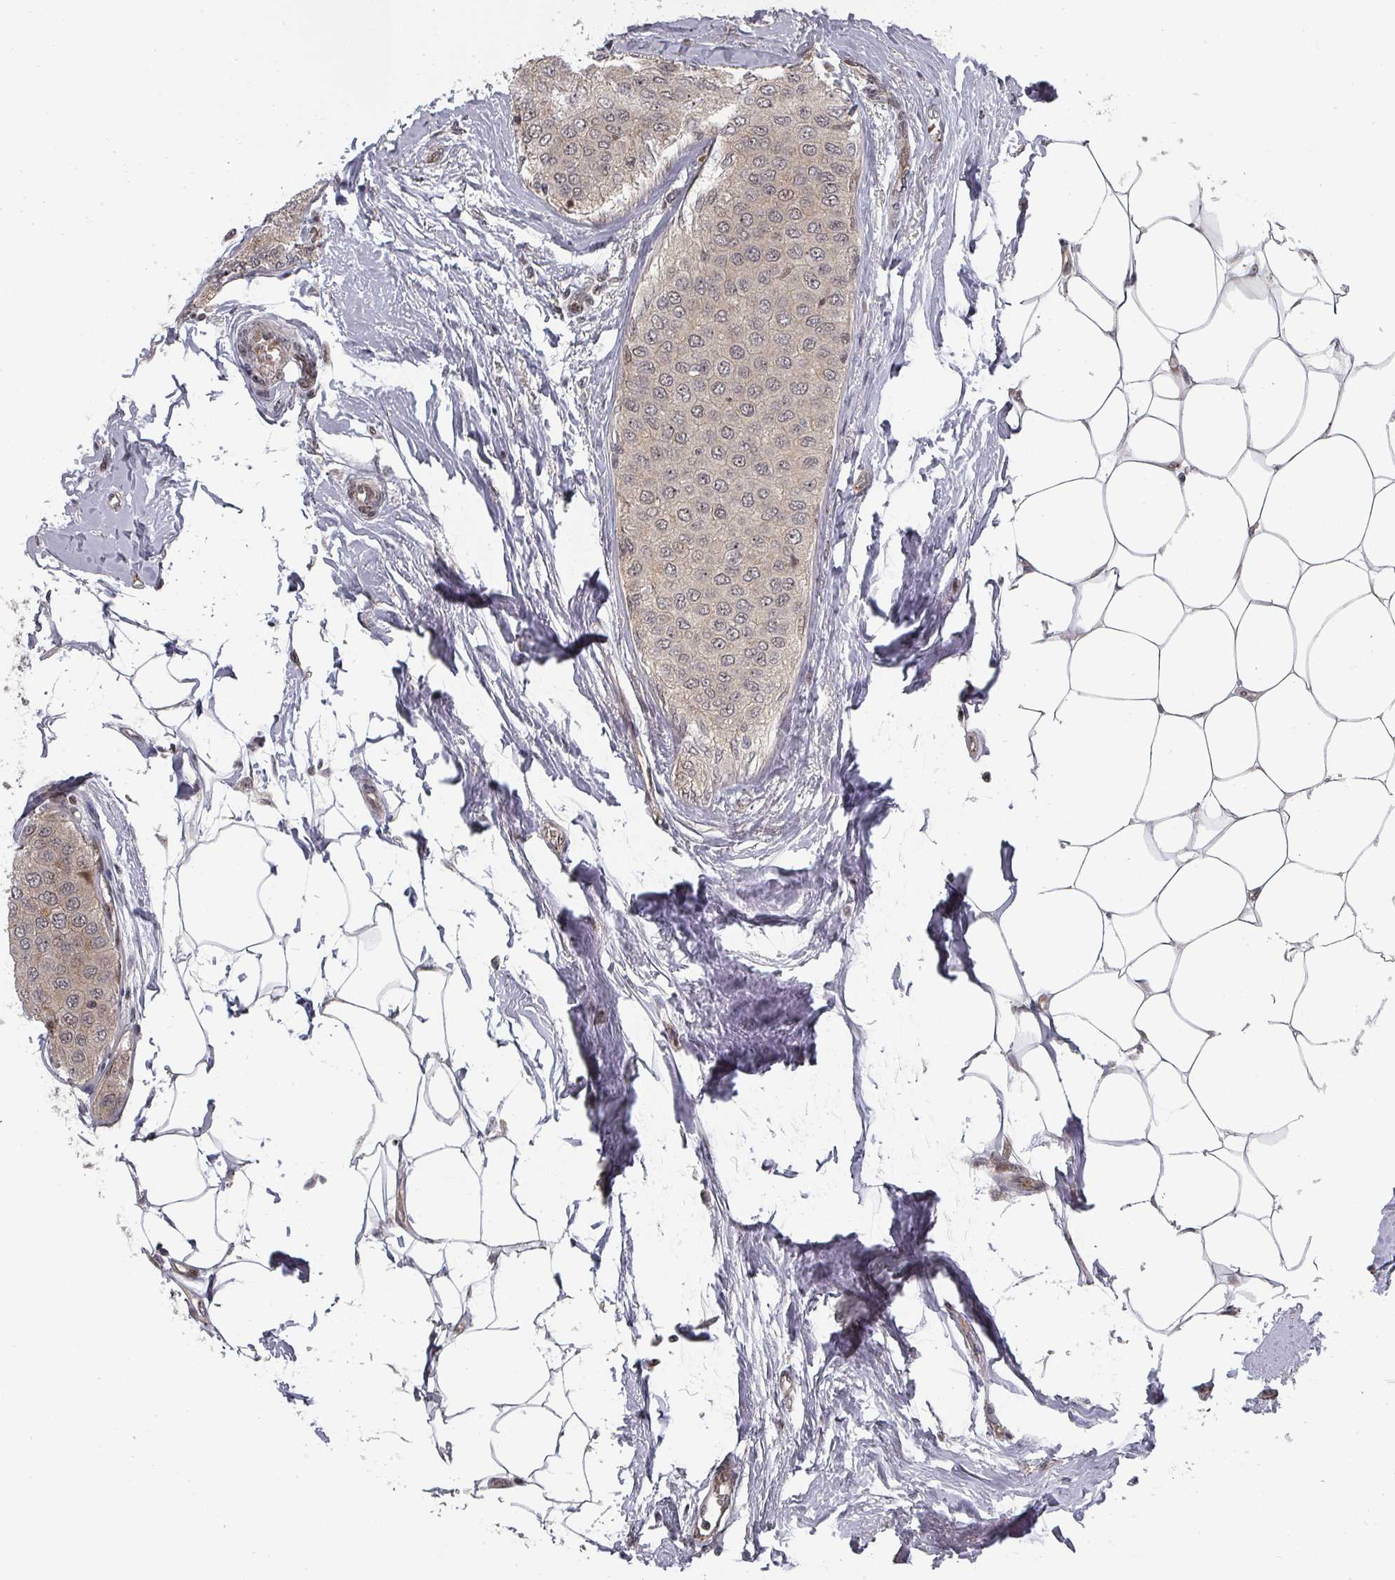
{"staining": {"intensity": "weak", "quantity": ">75%", "location": "cytoplasmic/membranous,nuclear"}, "tissue": "breast cancer", "cell_type": "Tumor cells", "image_type": "cancer", "snomed": [{"axis": "morphology", "description": "Duct carcinoma"}, {"axis": "topography", "description": "Breast"}], "caption": "Protein expression analysis of human infiltrating ductal carcinoma (breast) reveals weak cytoplasmic/membranous and nuclear positivity in approximately >75% of tumor cells.", "gene": "KIF1C", "patient": {"sex": "female", "age": 72}}